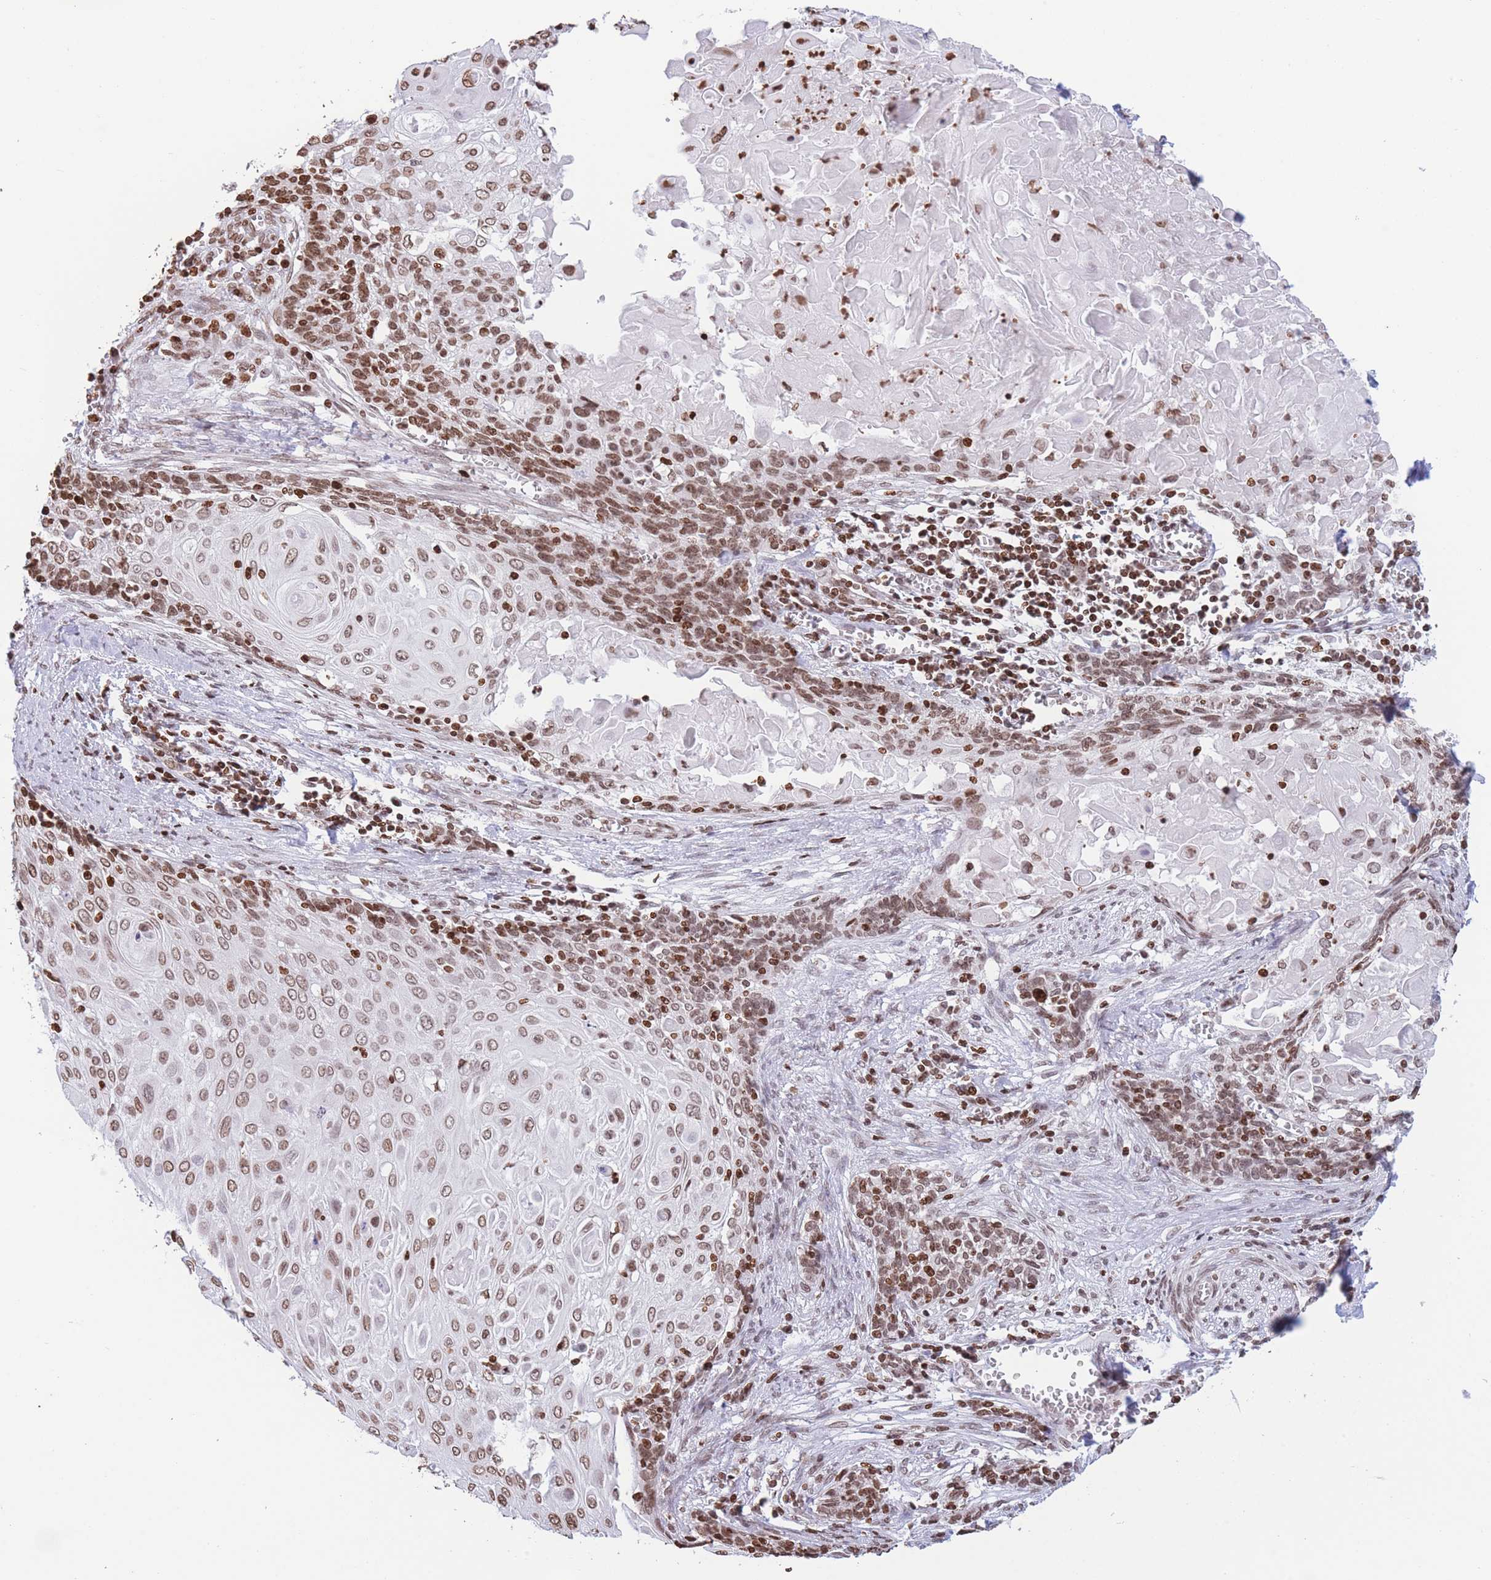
{"staining": {"intensity": "moderate", "quantity": ">75%", "location": "nuclear"}, "tissue": "cervical cancer", "cell_type": "Tumor cells", "image_type": "cancer", "snomed": [{"axis": "morphology", "description": "Squamous cell carcinoma, NOS"}, {"axis": "topography", "description": "Cervix"}], "caption": "Brown immunohistochemical staining in cervical cancer (squamous cell carcinoma) shows moderate nuclear expression in approximately >75% of tumor cells. The staining was performed using DAB, with brown indicating positive protein expression. Nuclei are stained blue with hematoxylin.", "gene": "H2BC11", "patient": {"sex": "female", "age": 39}}